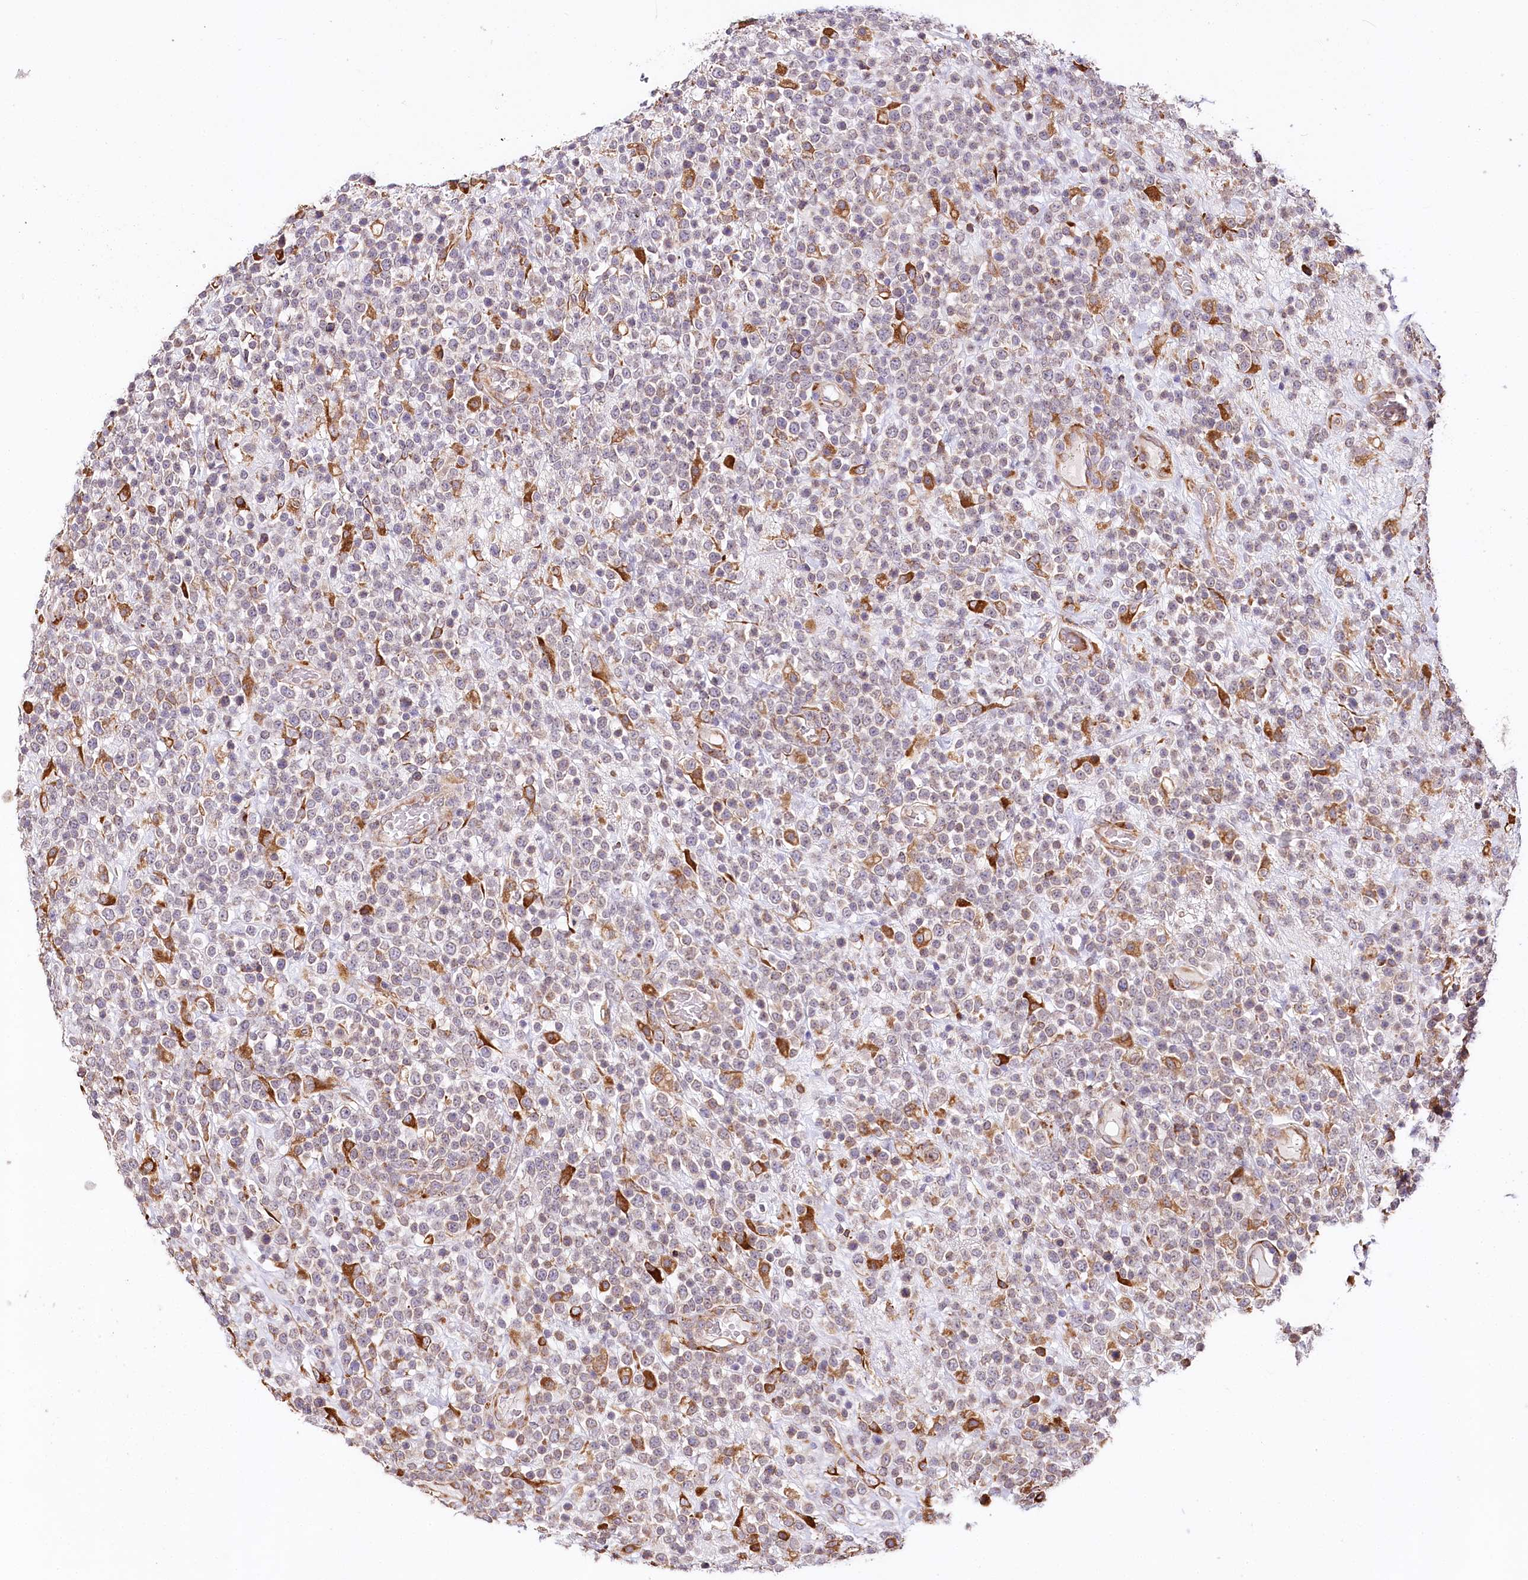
{"staining": {"intensity": "strong", "quantity": "<25%", "location": "cytoplasmic/membranous"}, "tissue": "lymphoma", "cell_type": "Tumor cells", "image_type": "cancer", "snomed": [{"axis": "morphology", "description": "Malignant lymphoma, non-Hodgkin's type, High grade"}, {"axis": "topography", "description": "Colon"}], "caption": "High-grade malignant lymphoma, non-Hodgkin's type stained with a protein marker reveals strong staining in tumor cells.", "gene": "VEGFA", "patient": {"sex": "female", "age": 53}}